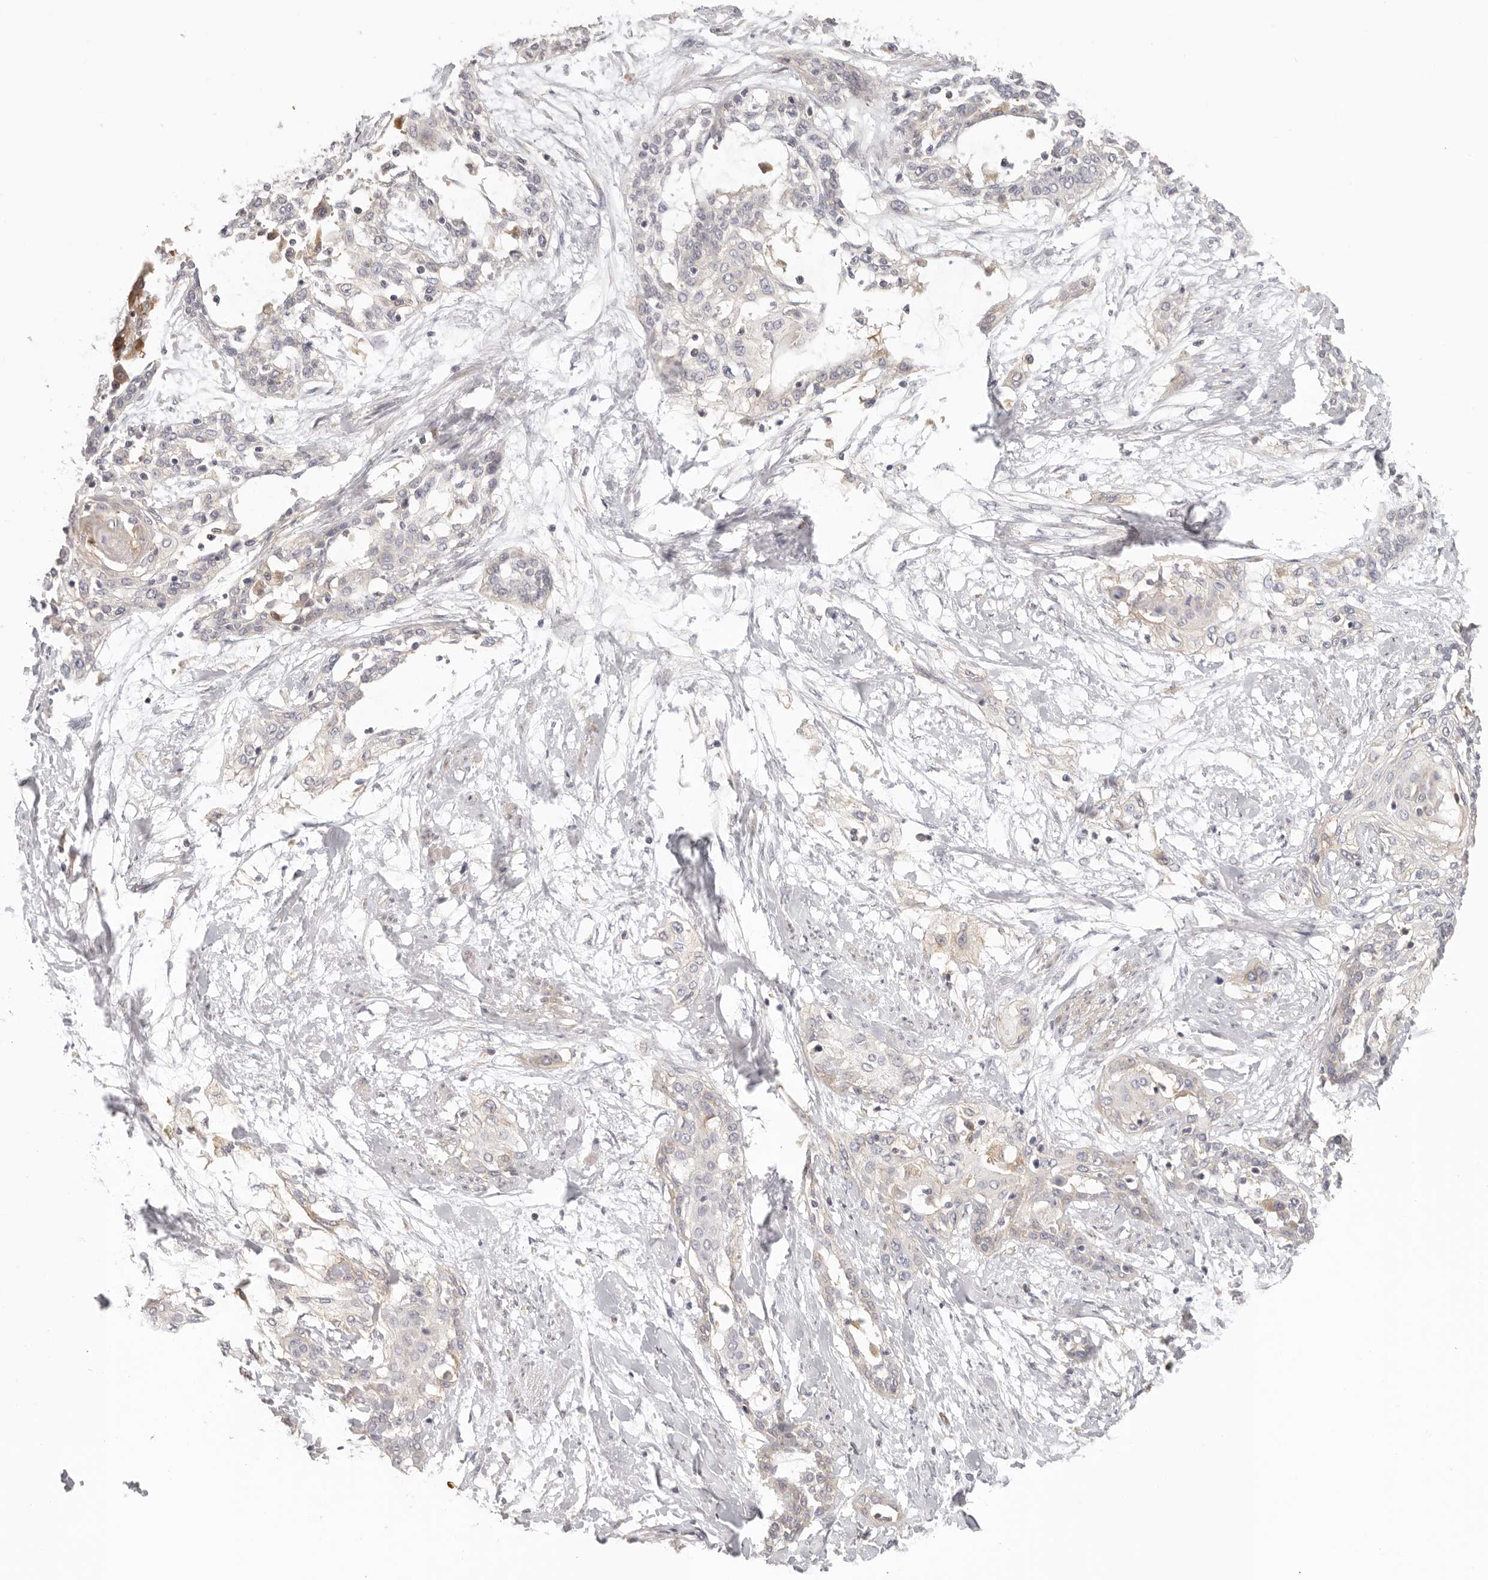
{"staining": {"intensity": "moderate", "quantity": "<25%", "location": "cytoplasmic/membranous"}, "tissue": "cervical cancer", "cell_type": "Tumor cells", "image_type": "cancer", "snomed": [{"axis": "morphology", "description": "Squamous cell carcinoma, NOS"}, {"axis": "topography", "description": "Cervix"}], "caption": "Human cervical cancer (squamous cell carcinoma) stained for a protein (brown) exhibits moderate cytoplasmic/membranous positive positivity in approximately <25% of tumor cells.", "gene": "ANXA9", "patient": {"sex": "female", "age": 57}}